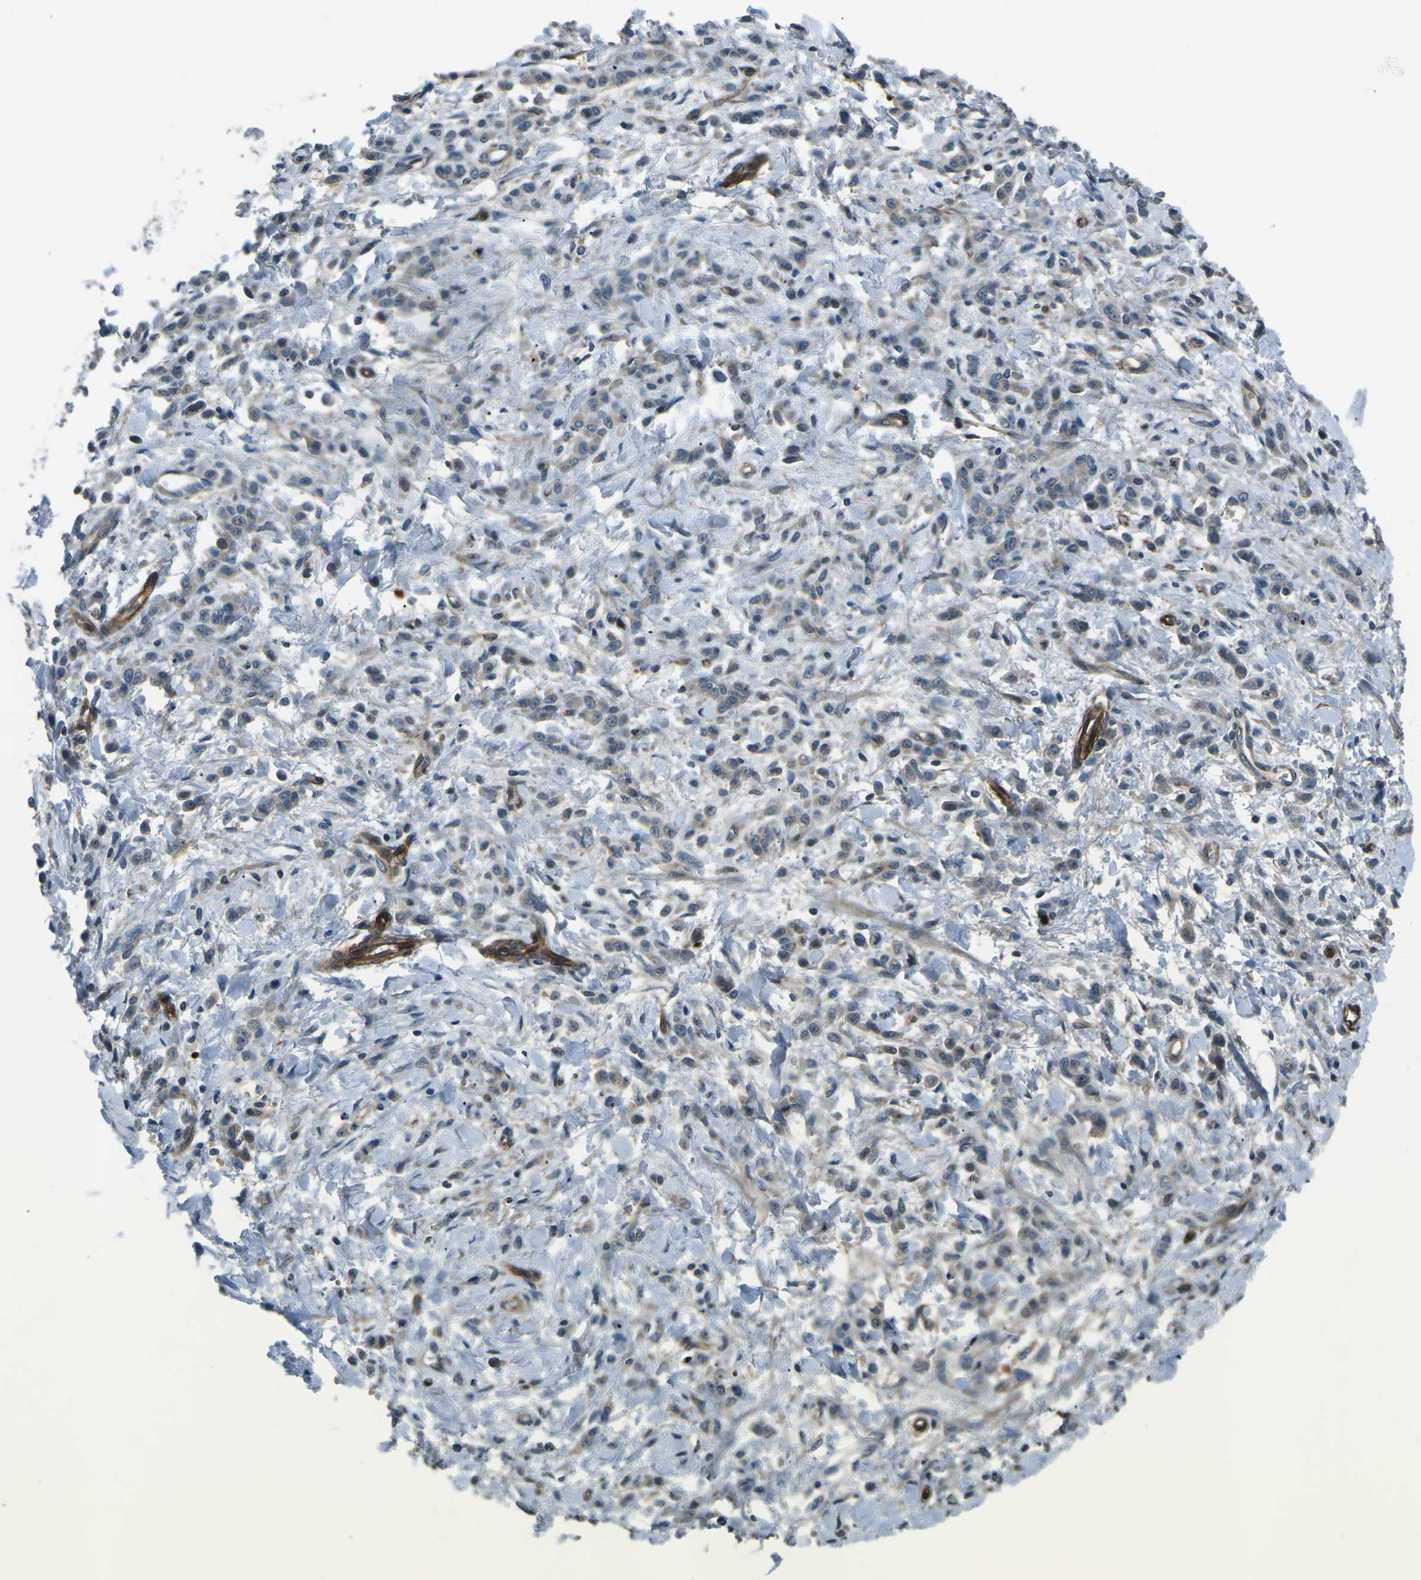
{"staining": {"intensity": "weak", "quantity": "25%-75%", "location": "cytoplasmic/membranous"}, "tissue": "stomach cancer", "cell_type": "Tumor cells", "image_type": "cancer", "snomed": [{"axis": "morphology", "description": "Normal tissue, NOS"}, {"axis": "morphology", "description": "Adenocarcinoma, NOS"}, {"axis": "topography", "description": "Stomach"}], "caption": "The photomicrograph demonstrates staining of stomach cancer (adenocarcinoma), revealing weak cytoplasmic/membranous protein staining (brown color) within tumor cells. Nuclei are stained in blue.", "gene": "AFAP1", "patient": {"sex": "male", "age": 82}}